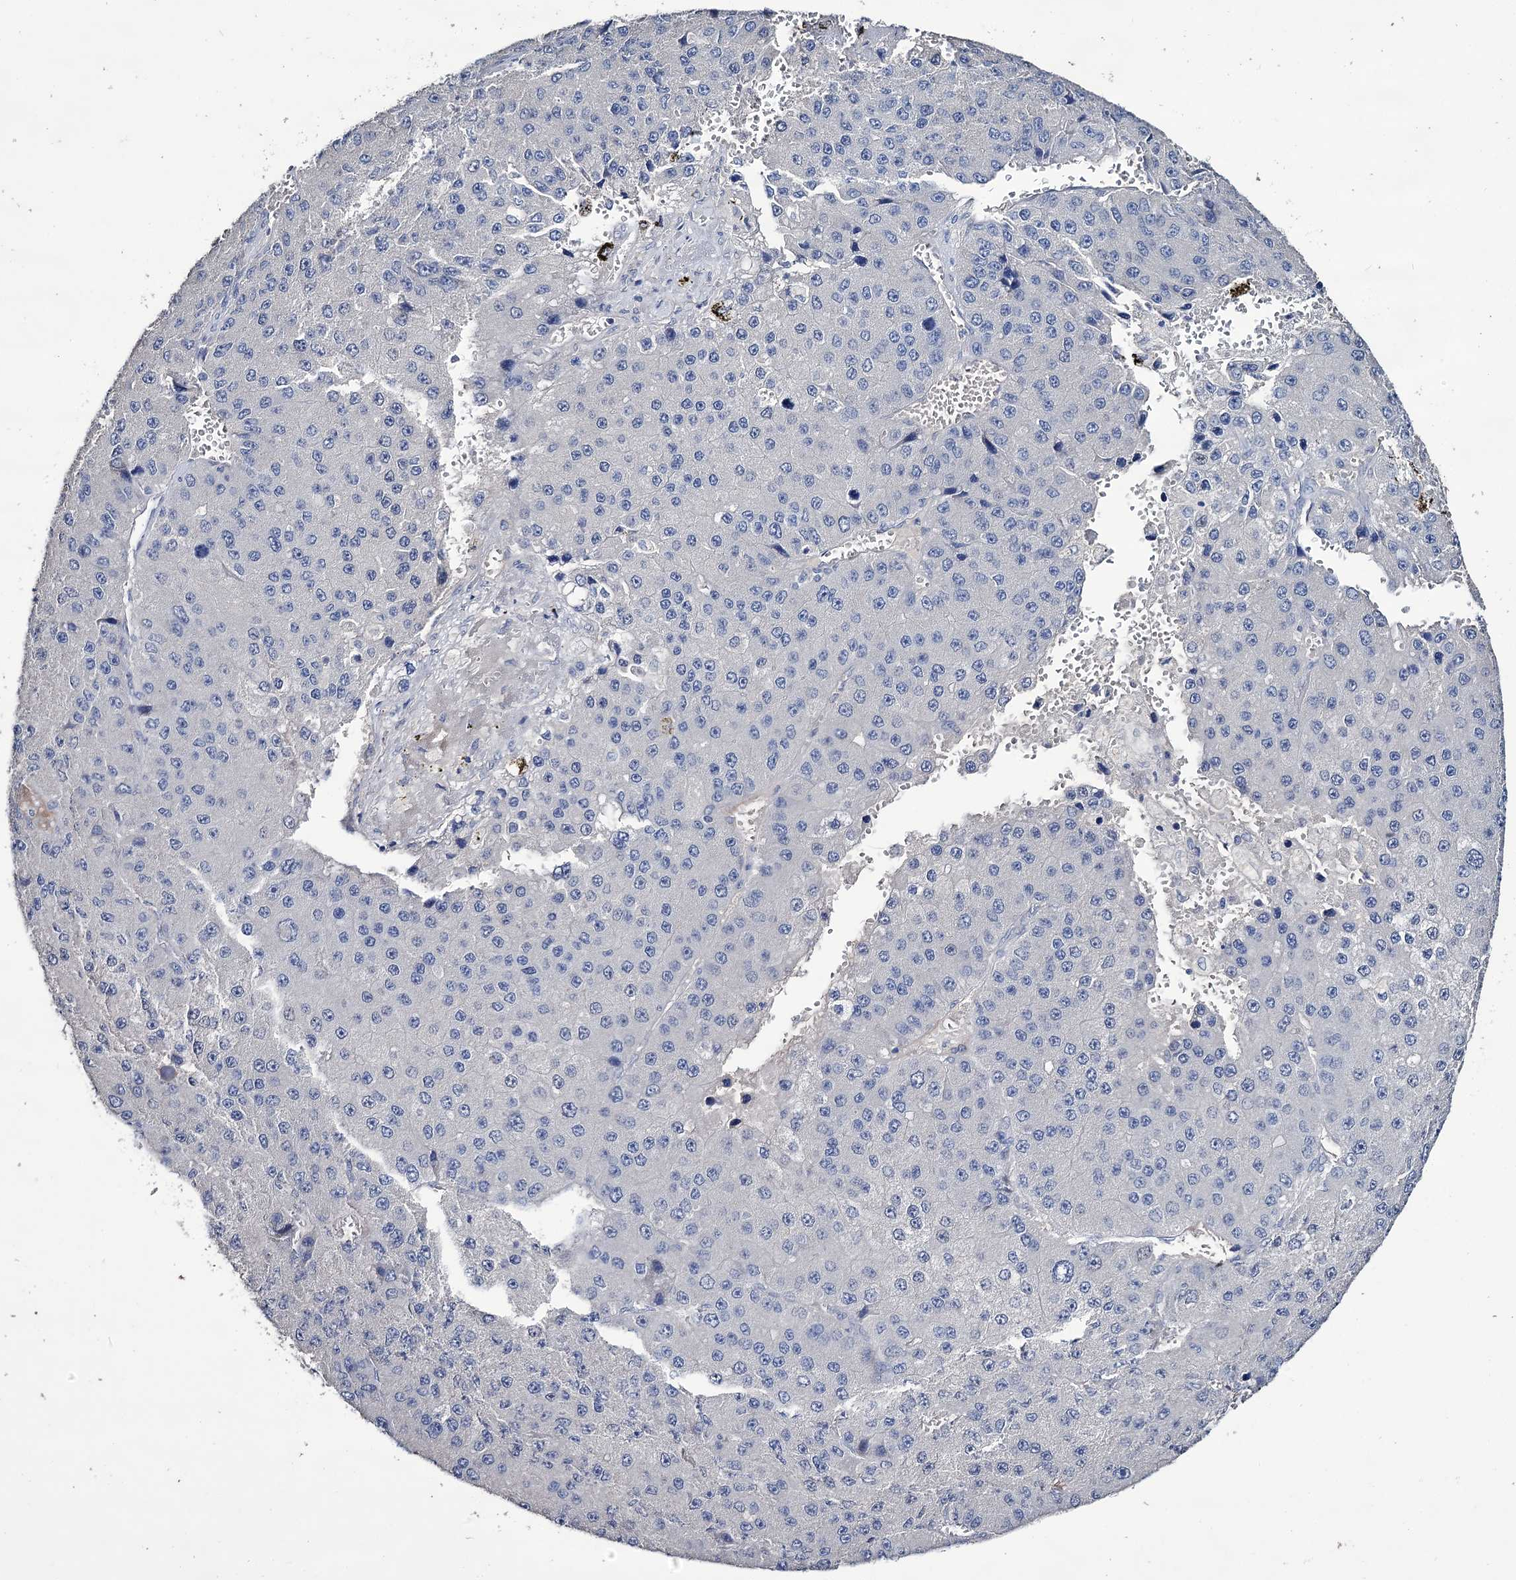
{"staining": {"intensity": "negative", "quantity": "none", "location": "none"}, "tissue": "liver cancer", "cell_type": "Tumor cells", "image_type": "cancer", "snomed": [{"axis": "morphology", "description": "Carcinoma, Hepatocellular, NOS"}, {"axis": "topography", "description": "Liver"}], "caption": "A photomicrograph of liver cancer stained for a protein demonstrates no brown staining in tumor cells.", "gene": "EPB41L5", "patient": {"sex": "female", "age": 73}}